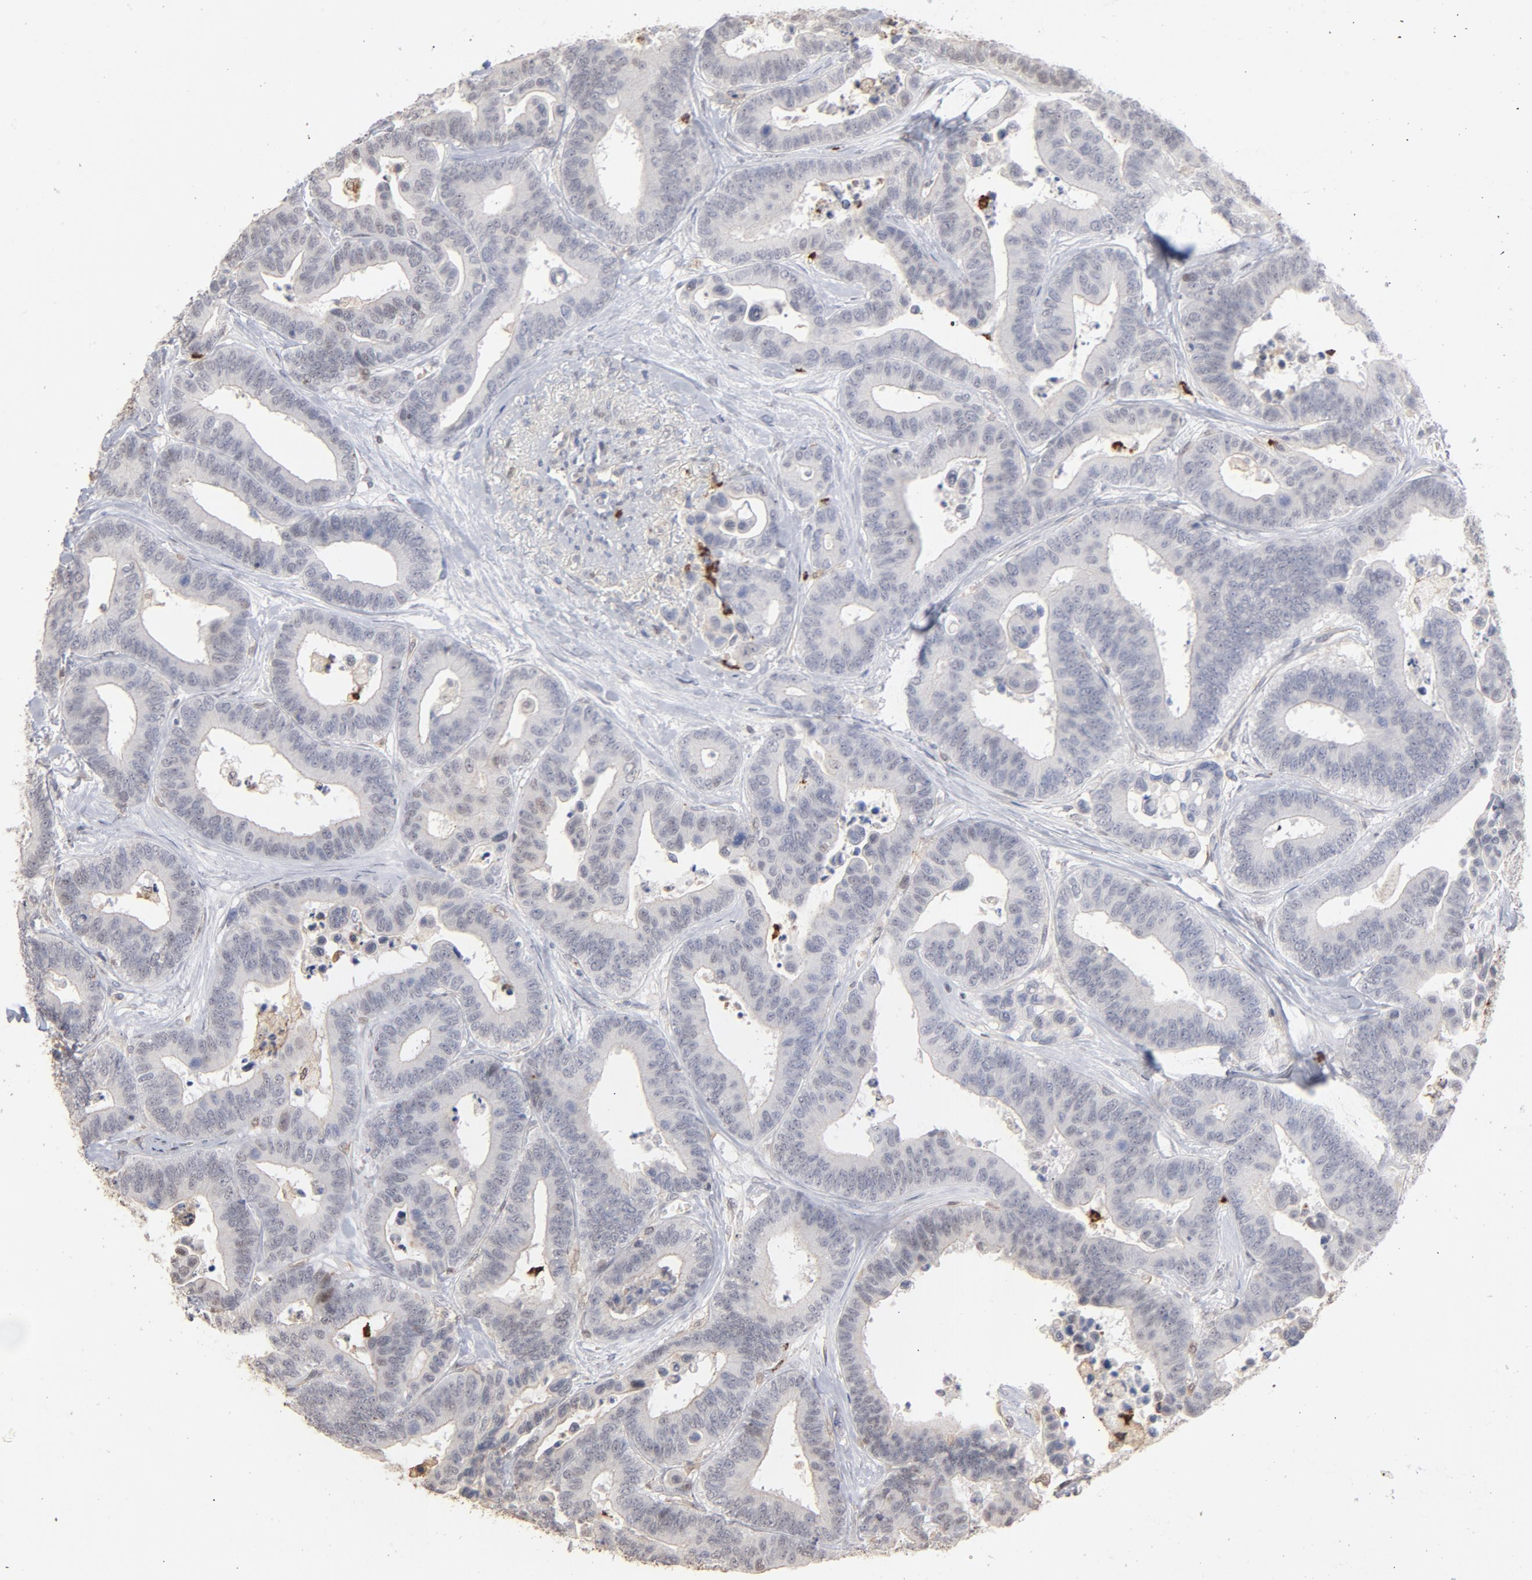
{"staining": {"intensity": "weak", "quantity": "<25%", "location": "cytoplasmic/membranous,nuclear"}, "tissue": "colorectal cancer", "cell_type": "Tumor cells", "image_type": "cancer", "snomed": [{"axis": "morphology", "description": "Adenocarcinoma, NOS"}, {"axis": "topography", "description": "Colon"}], "caption": "Human colorectal cancer stained for a protein using immunohistochemistry (IHC) demonstrates no positivity in tumor cells.", "gene": "PNMA1", "patient": {"sex": "male", "age": 82}}